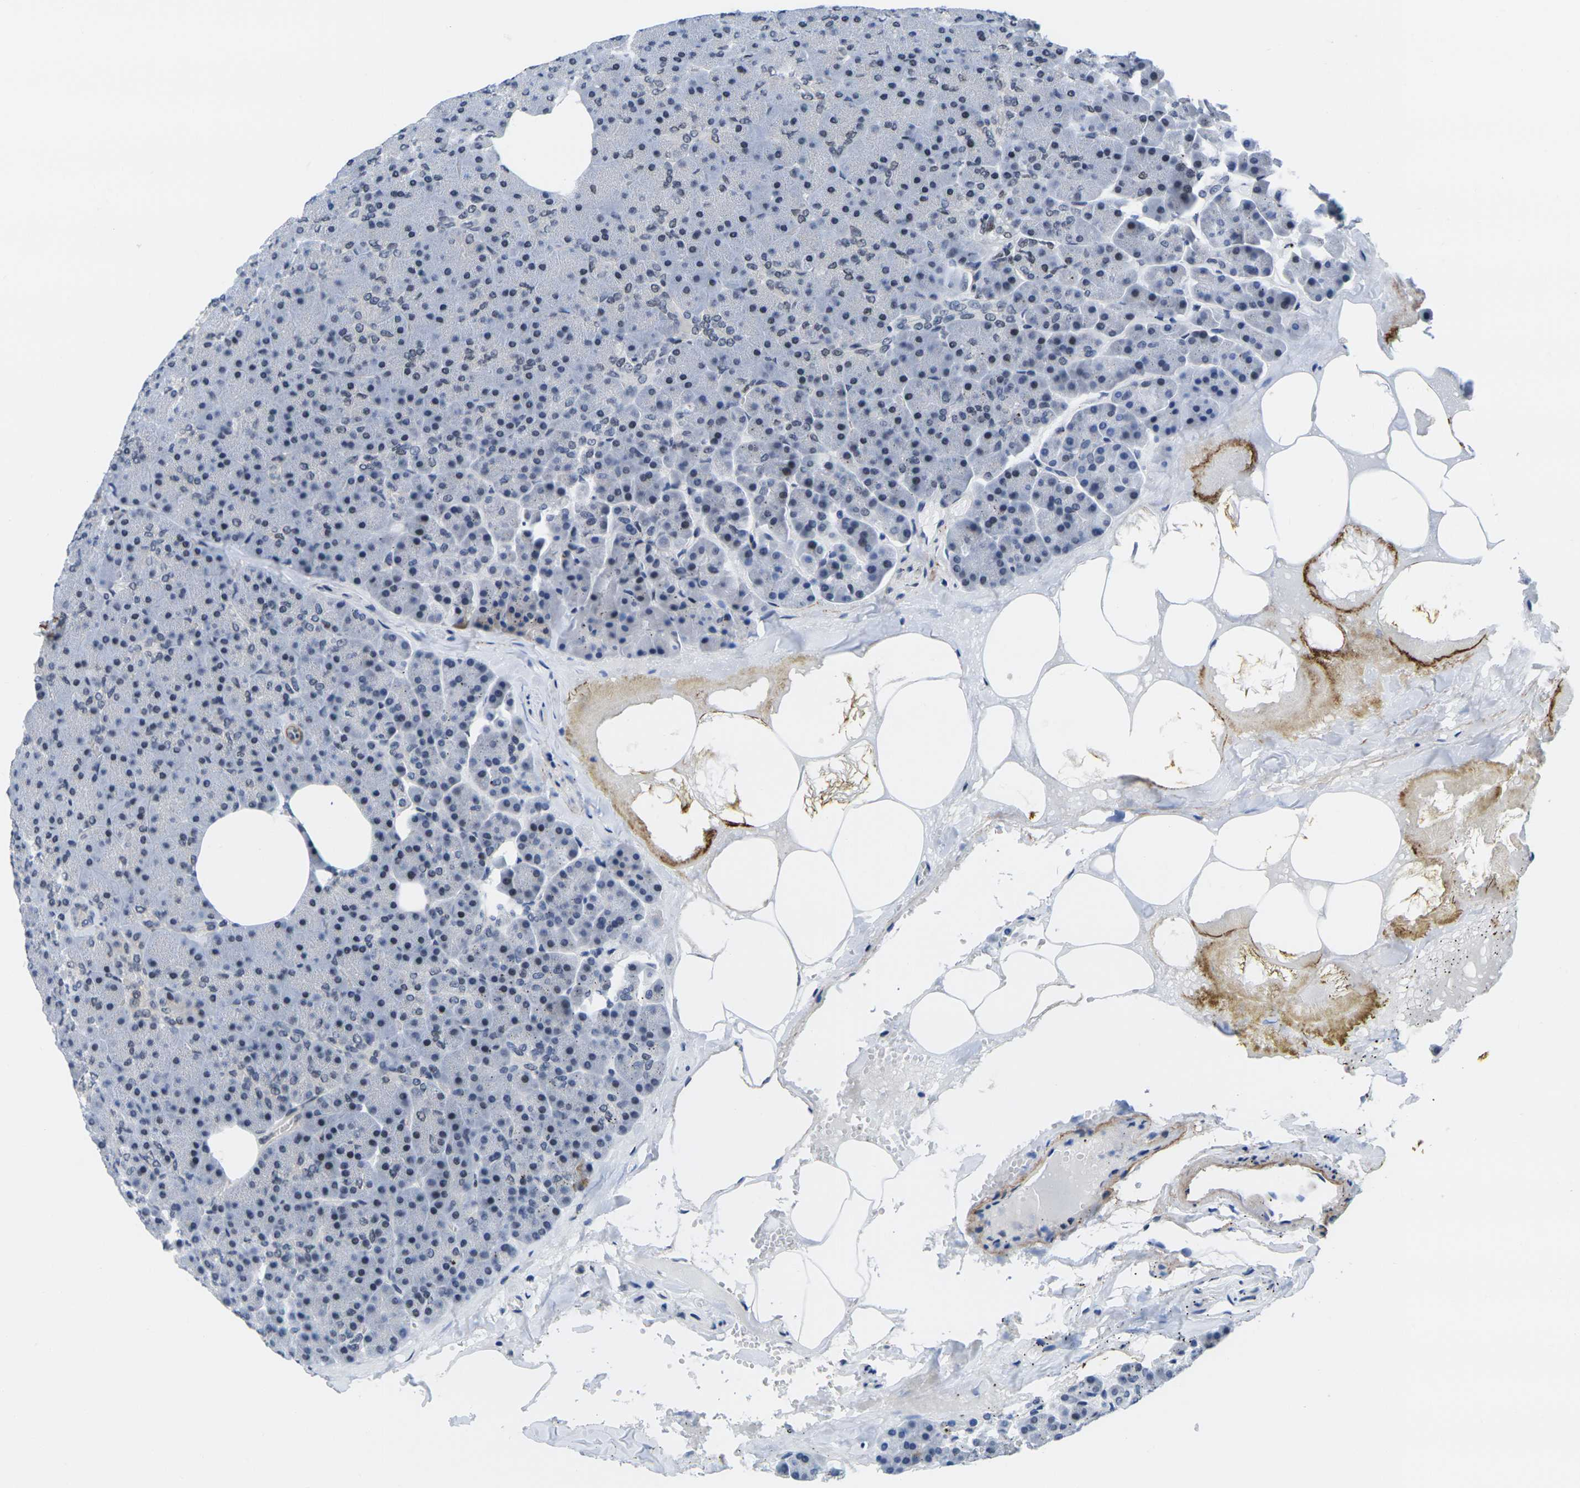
{"staining": {"intensity": "negative", "quantity": "none", "location": "none"}, "tissue": "pancreas", "cell_type": "Exocrine glandular cells", "image_type": "normal", "snomed": [{"axis": "morphology", "description": "Normal tissue, NOS"}, {"axis": "topography", "description": "Pancreas"}], "caption": "DAB (3,3'-diaminobenzidine) immunohistochemical staining of benign human pancreas displays no significant staining in exocrine glandular cells.", "gene": "RBM7", "patient": {"sex": "female", "age": 35}}